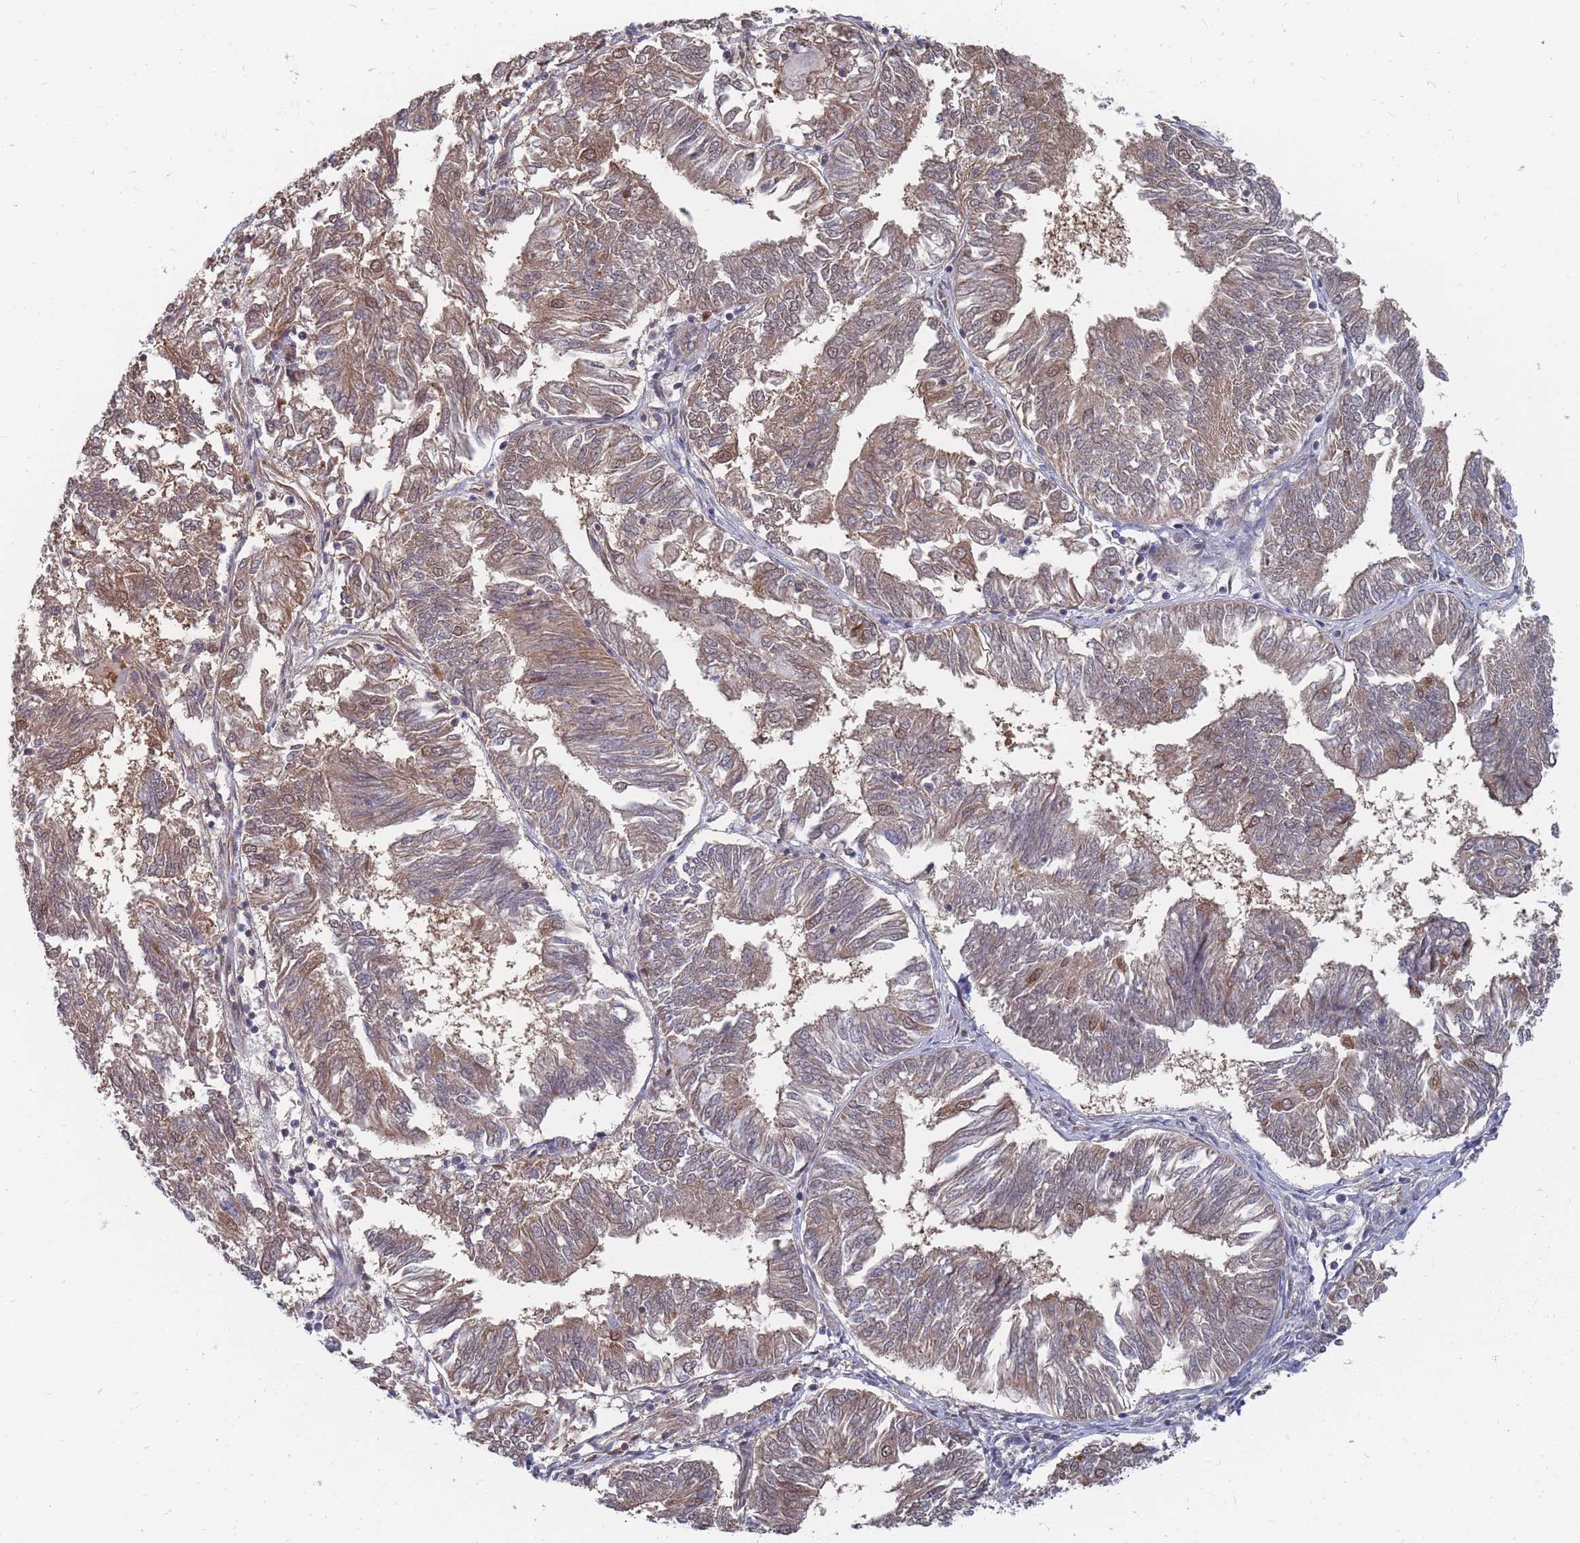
{"staining": {"intensity": "moderate", "quantity": ">75%", "location": "cytoplasmic/membranous"}, "tissue": "endometrial cancer", "cell_type": "Tumor cells", "image_type": "cancer", "snomed": [{"axis": "morphology", "description": "Adenocarcinoma, NOS"}, {"axis": "topography", "description": "Endometrium"}], "caption": "Immunohistochemistry (IHC) of human endometrial cancer (adenocarcinoma) demonstrates medium levels of moderate cytoplasmic/membranous positivity in about >75% of tumor cells.", "gene": "NKD1", "patient": {"sex": "female", "age": 58}}